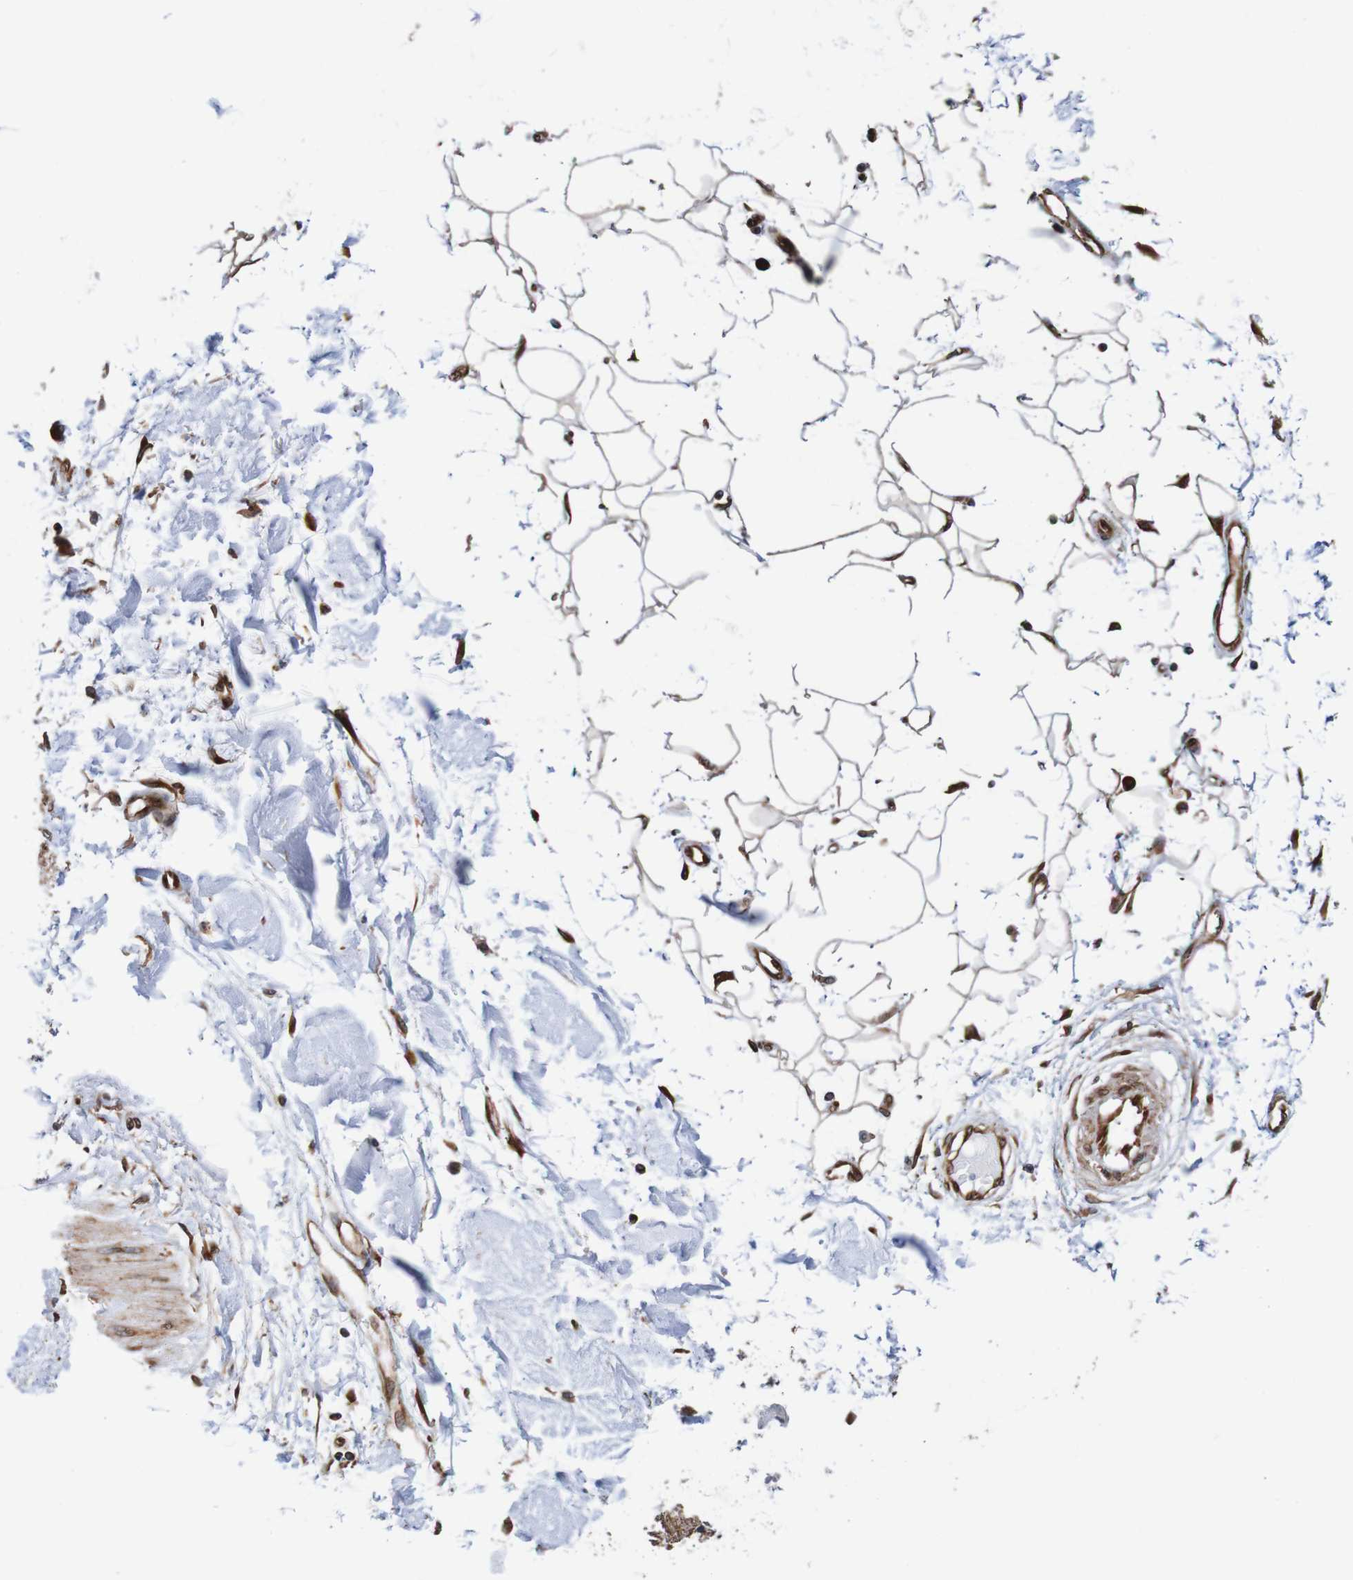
{"staining": {"intensity": "weak", "quantity": ">75%", "location": "cytoplasmic/membranous"}, "tissue": "adipose tissue", "cell_type": "Adipocytes", "image_type": "normal", "snomed": [{"axis": "morphology", "description": "Squamous cell carcinoma, NOS"}, {"axis": "topography", "description": "Skin"}], "caption": "Protein analysis of benign adipose tissue demonstrates weak cytoplasmic/membranous staining in approximately >75% of adipocytes. Using DAB (3,3'-diaminobenzidine) (brown) and hematoxylin (blue) stains, captured at high magnification using brightfield microscopy.", "gene": "TMEM109", "patient": {"sex": "male", "age": 83}}